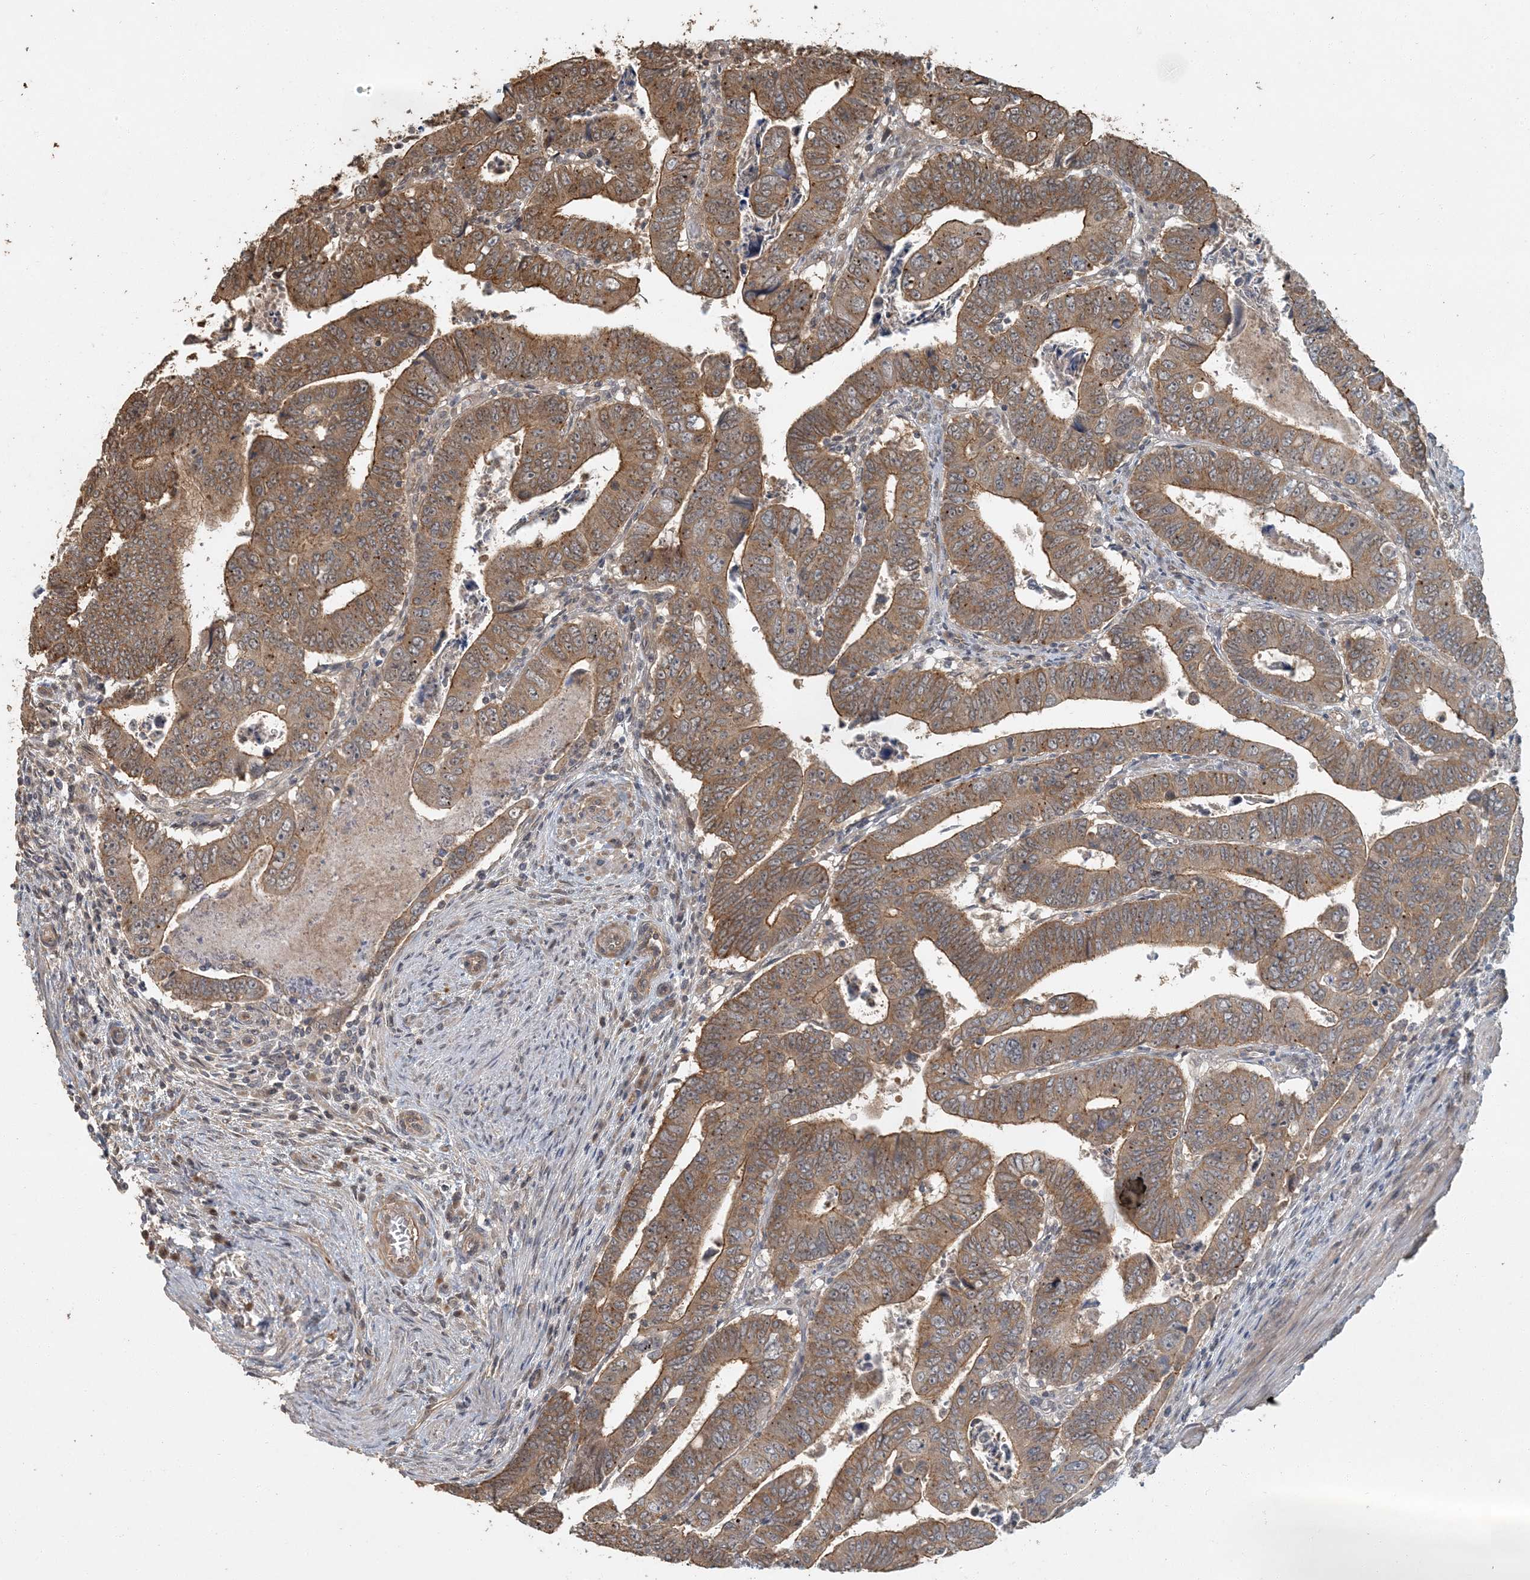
{"staining": {"intensity": "moderate", "quantity": ">75%", "location": "cytoplasmic/membranous"}, "tissue": "colorectal cancer", "cell_type": "Tumor cells", "image_type": "cancer", "snomed": [{"axis": "morphology", "description": "Normal tissue, NOS"}, {"axis": "morphology", "description": "Adenocarcinoma, NOS"}, {"axis": "topography", "description": "Rectum"}], "caption": "Colorectal cancer (adenocarcinoma) stained with a brown dye shows moderate cytoplasmic/membranous positive expression in about >75% of tumor cells.", "gene": "AK9", "patient": {"sex": "female", "age": 65}}